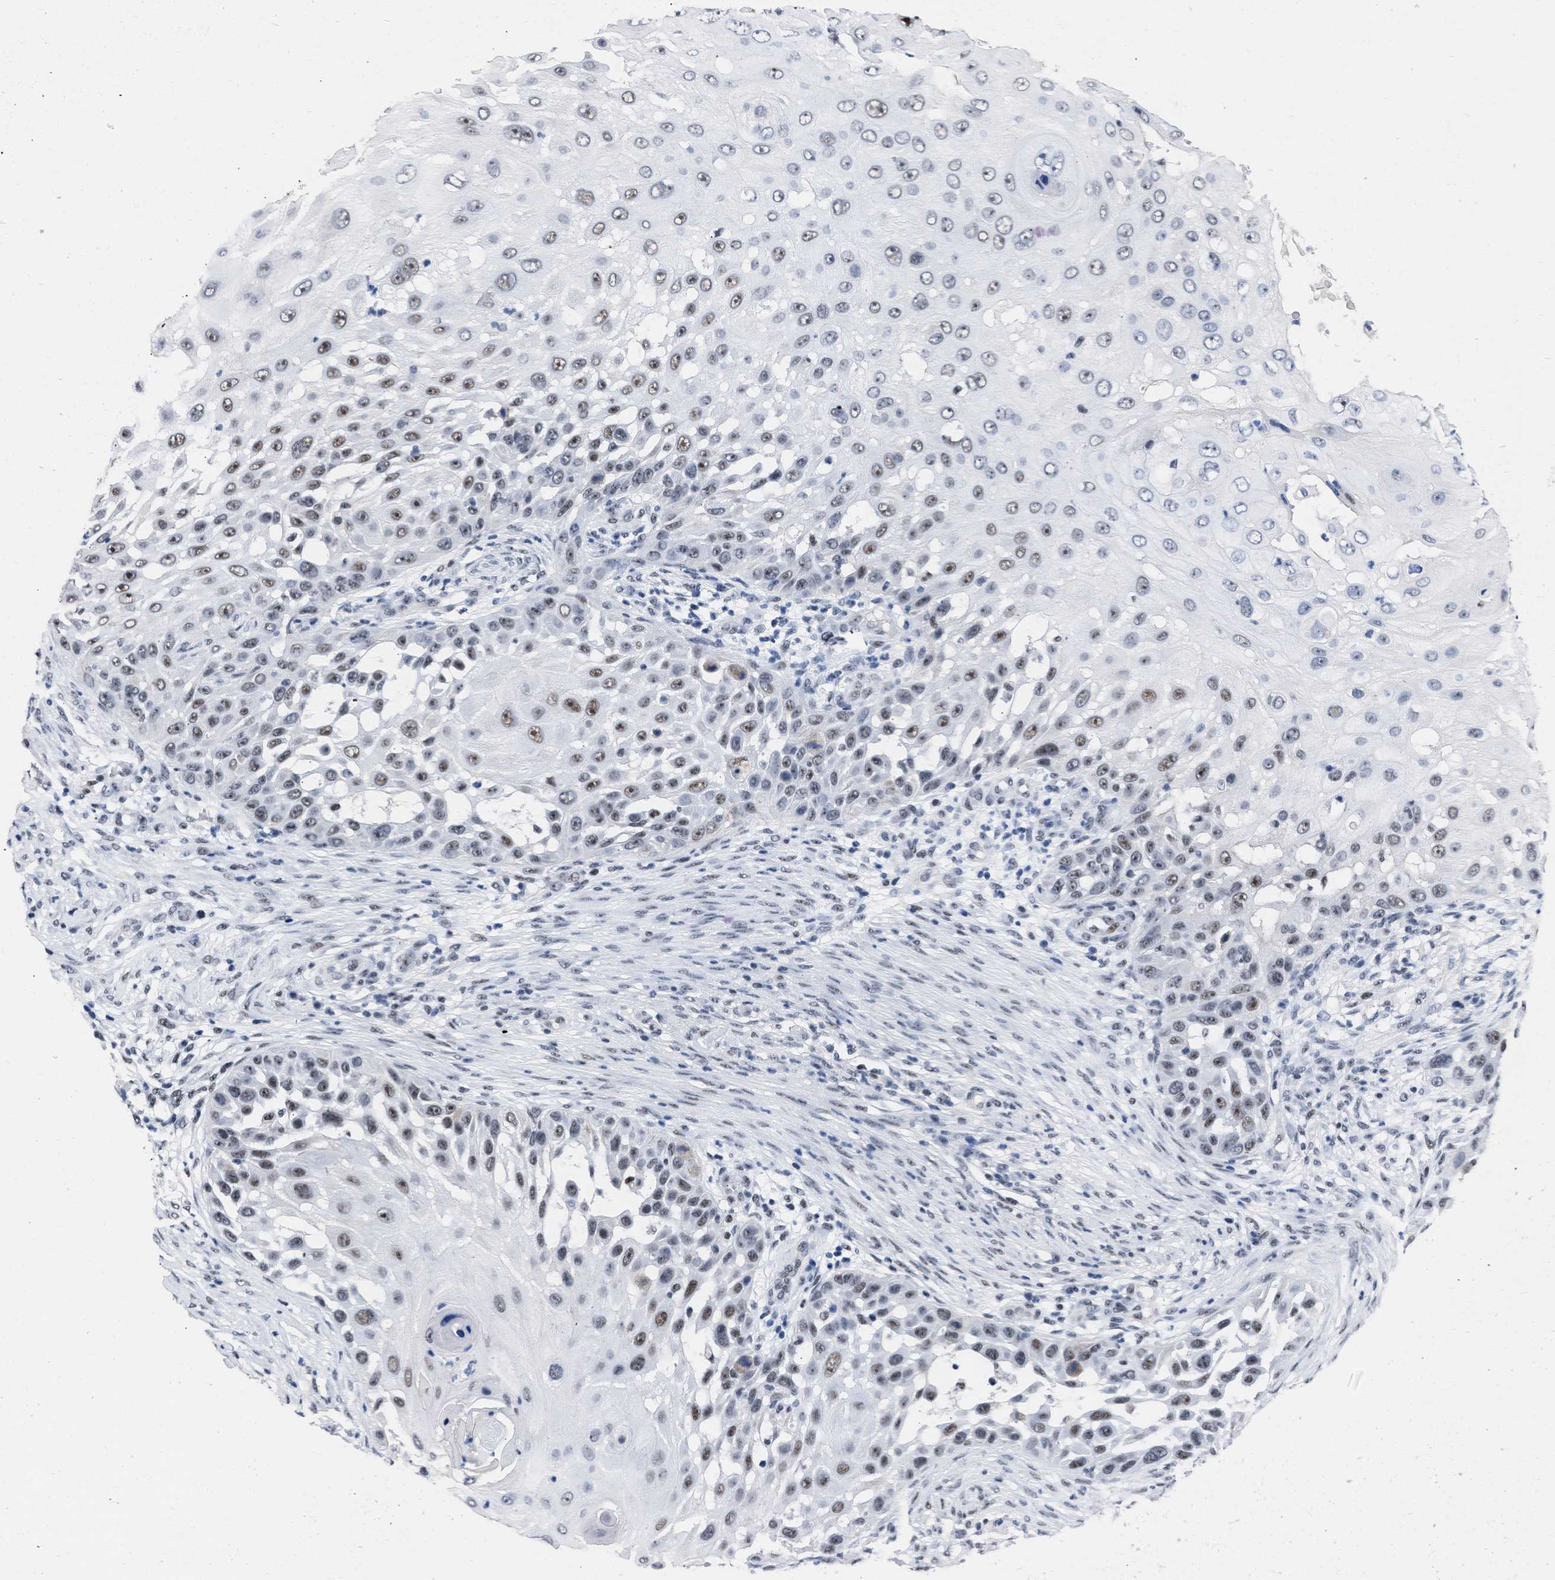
{"staining": {"intensity": "moderate", "quantity": ">75%", "location": "nuclear"}, "tissue": "skin cancer", "cell_type": "Tumor cells", "image_type": "cancer", "snomed": [{"axis": "morphology", "description": "Squamous cell carcinoma, NOS"}, {"axis": "topography", "description": "Skin"}], "caption": "Skin cancer (squamous cell carcinoma) tissue reveals moderate nuclear positivity in about >75% of tumor cells", "gene": "DDX41", "patient": {"sex": "female", "age": 44}}